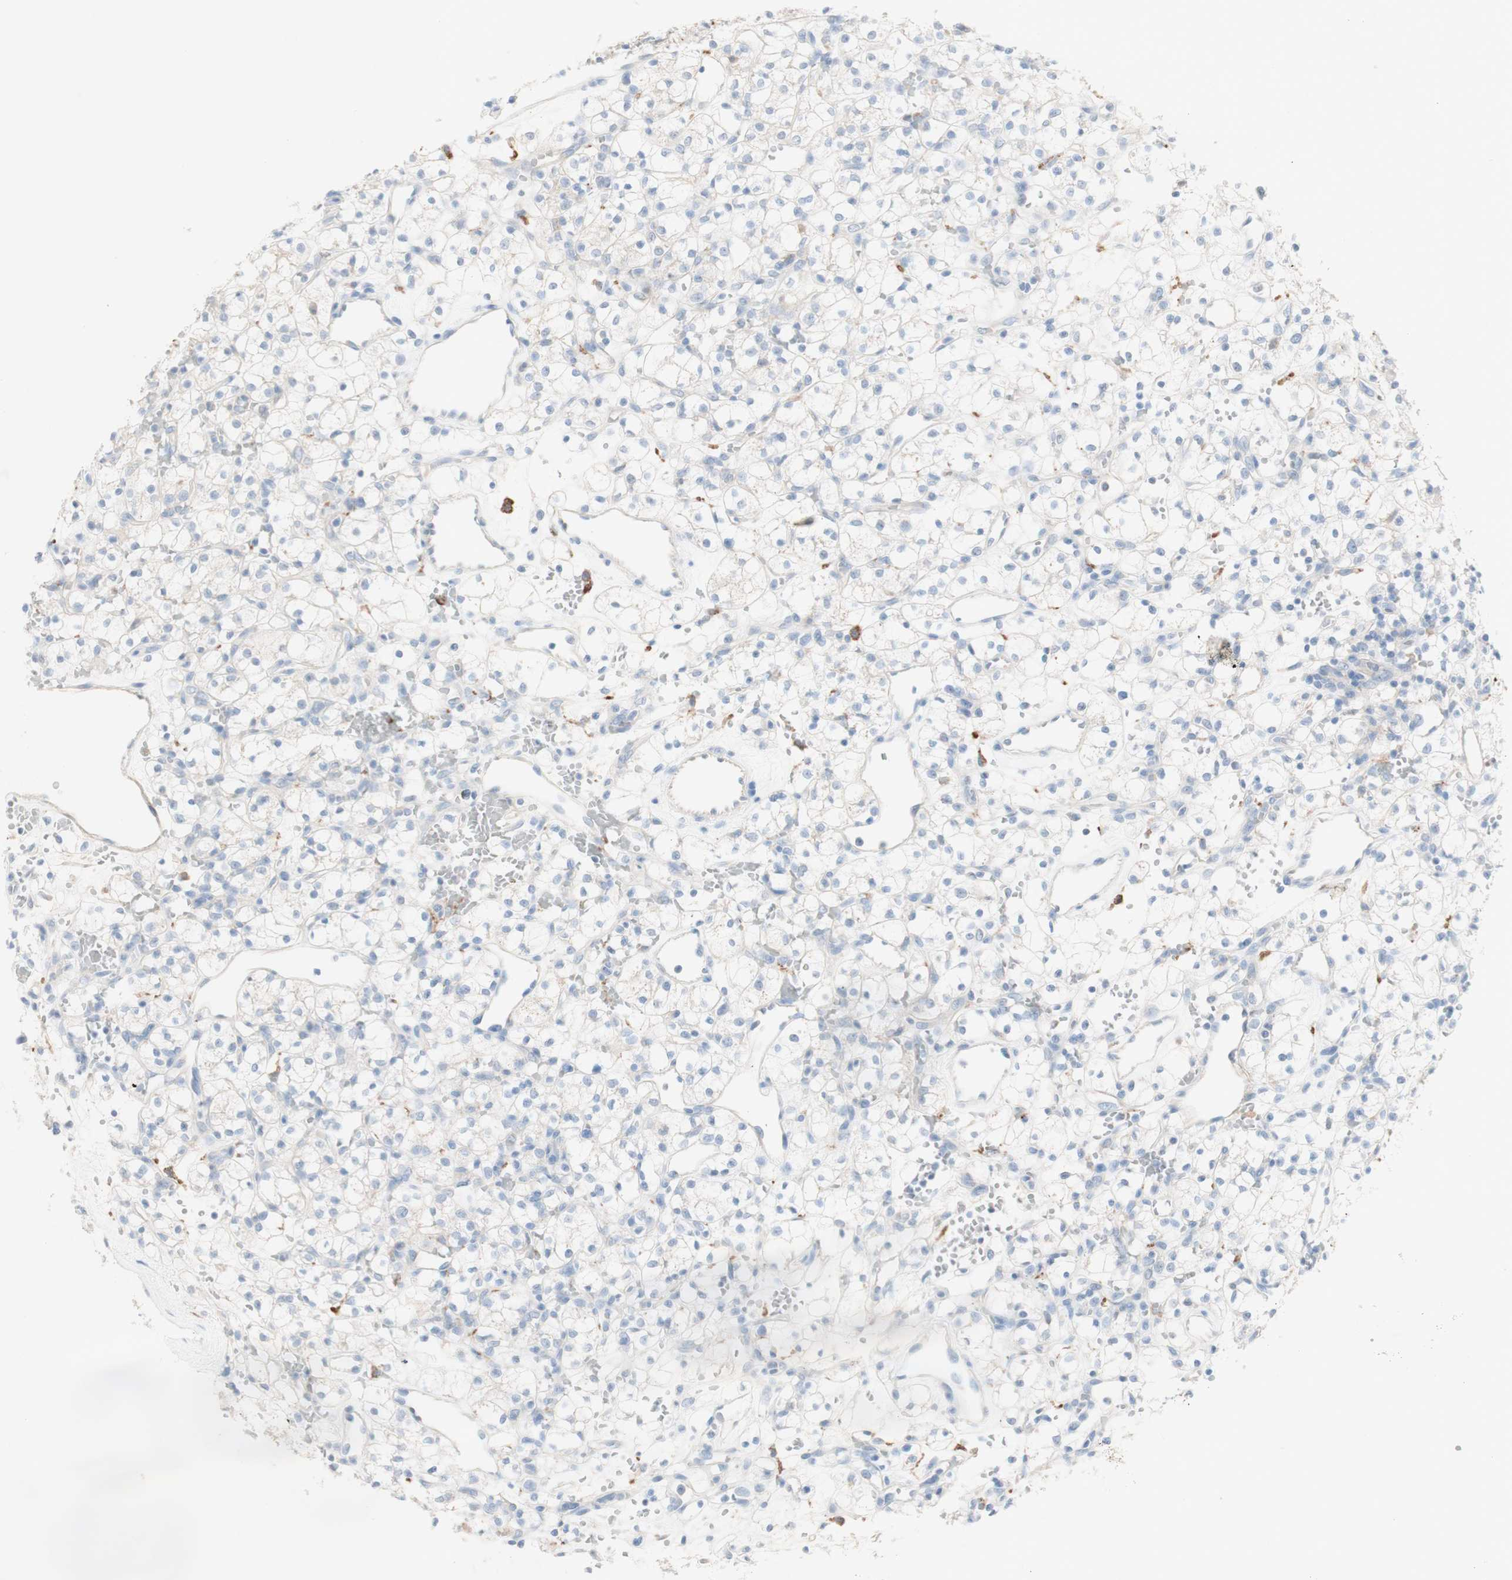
{"staining": {"intensity": "negative", "quantity": "none", "location": "none"}, "tissue": "renal cancer", "cell_type": "Tumor cells", "image_type": "cancer", "snomed": [{"axis": "morphology", "description": "Adenocarcinoma, NOS"}, {"axis": "topography", "description": "Kidney"}], "caption": "Histopathology image shows no protein staining in tumor cells of renal cancer (adenocarcinoma) tissue. Nuclei are stained in blue.", "gene": "ART3", "patient": {"sex": "female", "age": 60}}